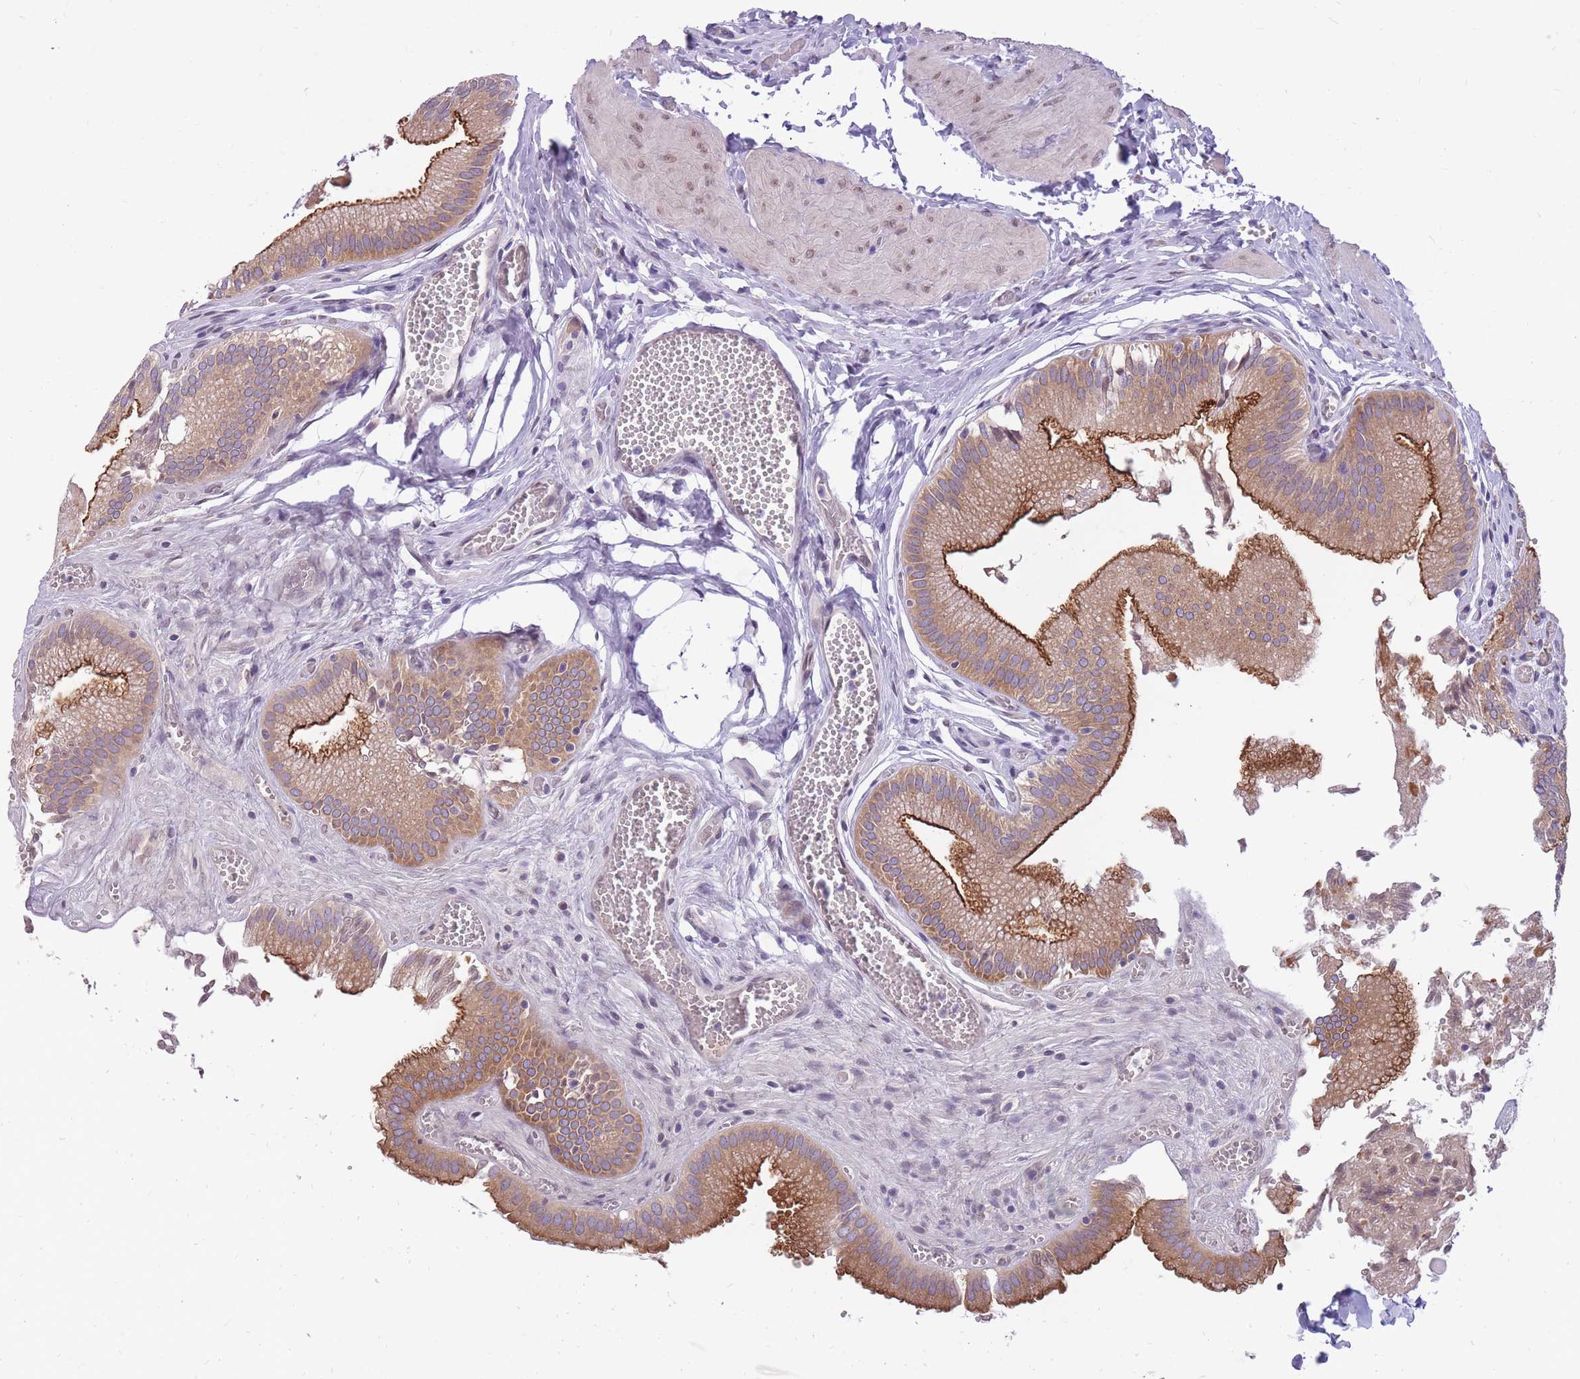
{"staining": {"intensity": "strong", "quantity": ">75%", "location": "cytoplasmic/membranous"}, "tissue": "gallbladder", "cell_type": "Glandular cells", "image_type": "normal", "snomed": [{"axis": "morphology", "description": "Normal tissue, NOS"}, {"axis": "topography", "description": "Gallbladder"}, {"axis": "topography", "description": "Peripheral nerve tissue"}], "caption": "Immunohistochemical staining of normal gallbladder exhibits high levels of strong cytoplasmic/membranous positivity in about >75% of glandular cells. (DAB IHC with brightfield microscopy, high magnification).", "gene": "HOOK2", "patient": {"sex": "male", "age": 17}}